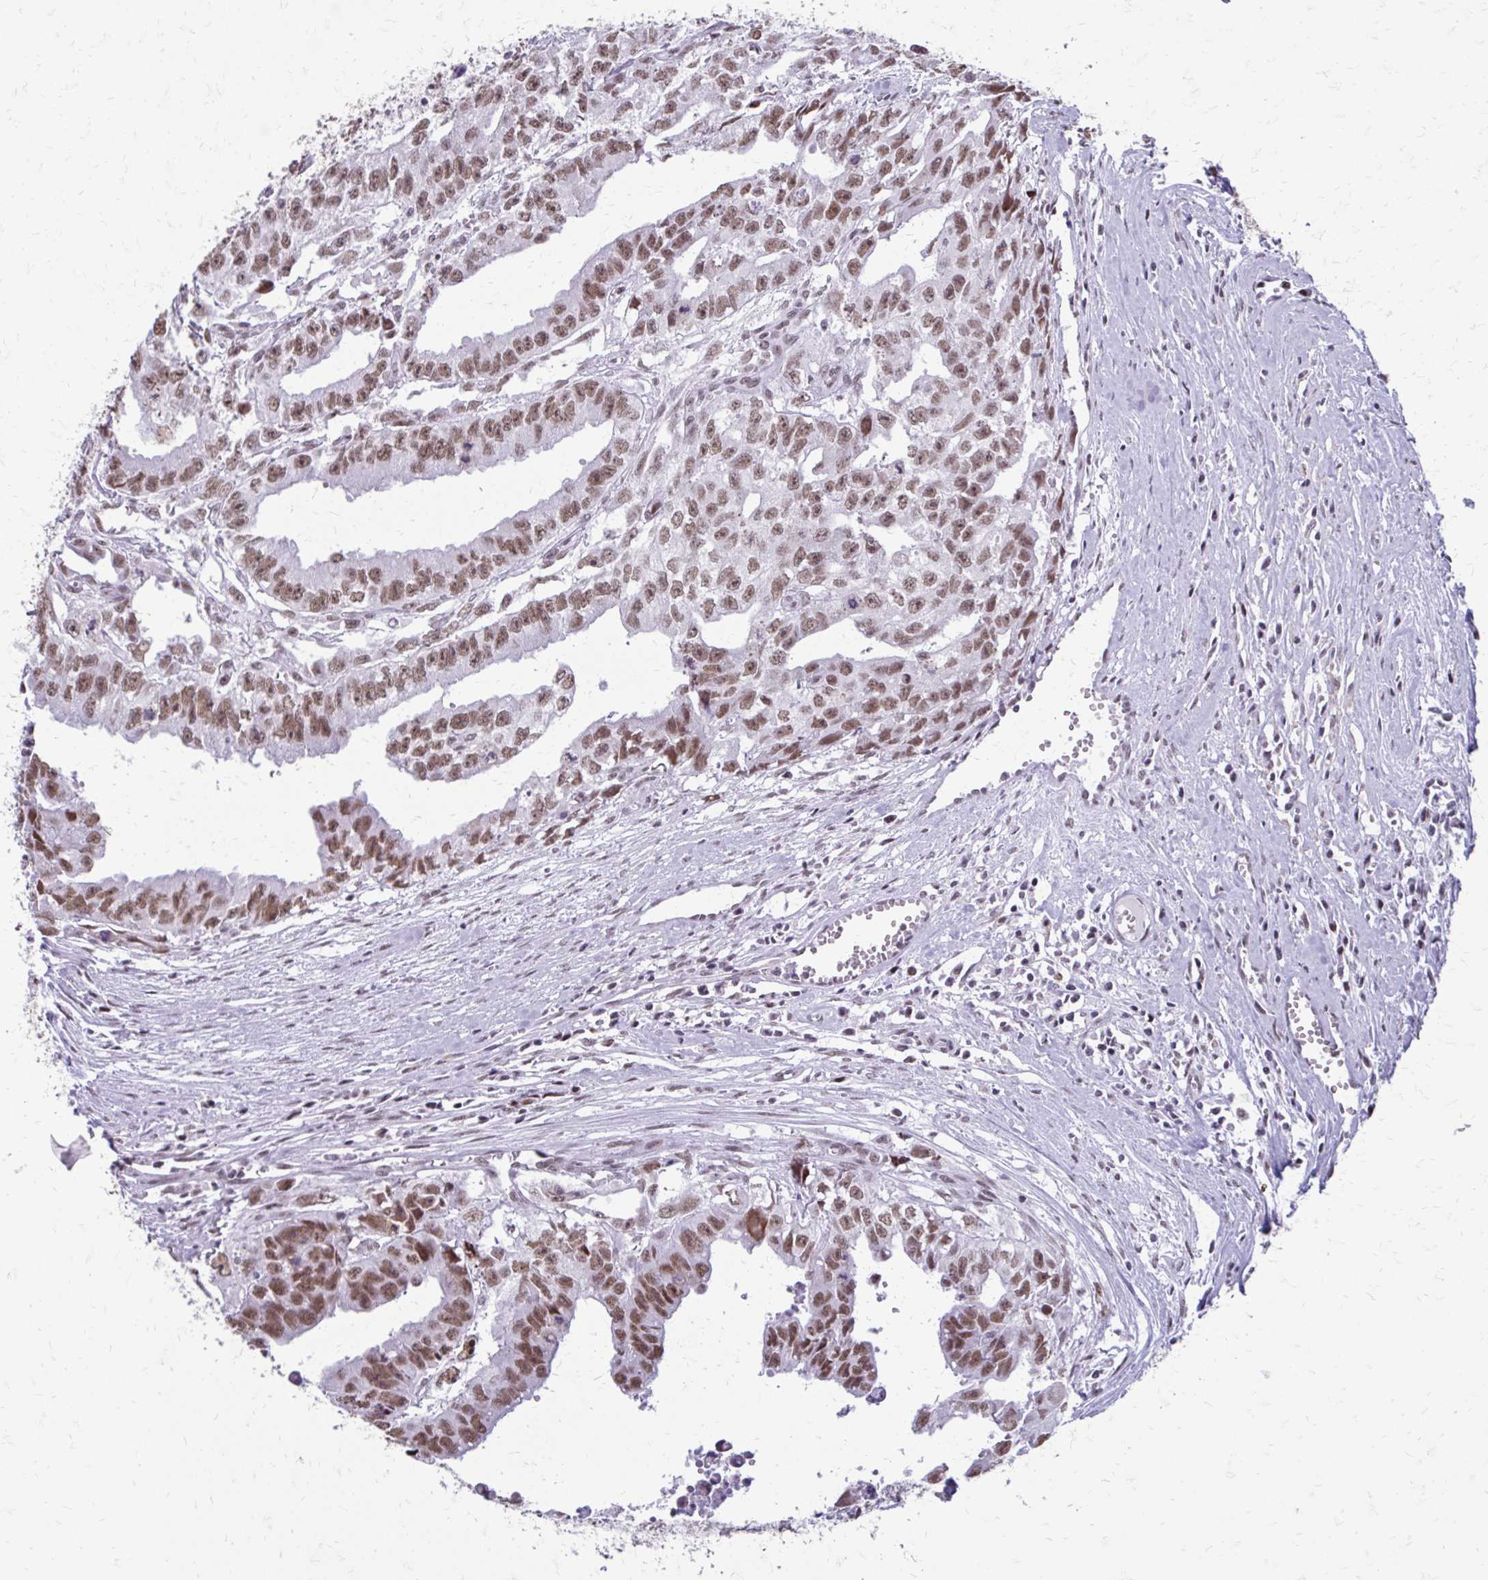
{"staining": {"intensity": "moderate", "quantity": ">75%", "location": "nuclear"}, "tissue": "testis cancer", "cell_type": "Tumor cells", "image_type": "cancer", "snomed": [{"axis": "morphology", "description": "Carcinoma, Embryonal, NOS"}, {"axis": "morphology", "description": "Teratoma, malignant, NOS"}, {"axis": "topography", "description": "Testis"}], "caption": "Protein expression analysis of human testis cancer (embryonal carcinoma) reveals moderate nuclear expression in approximately >75% of tumor cells.", "gene": "SS18", "patient": {"sex": "male", "age": 24}}